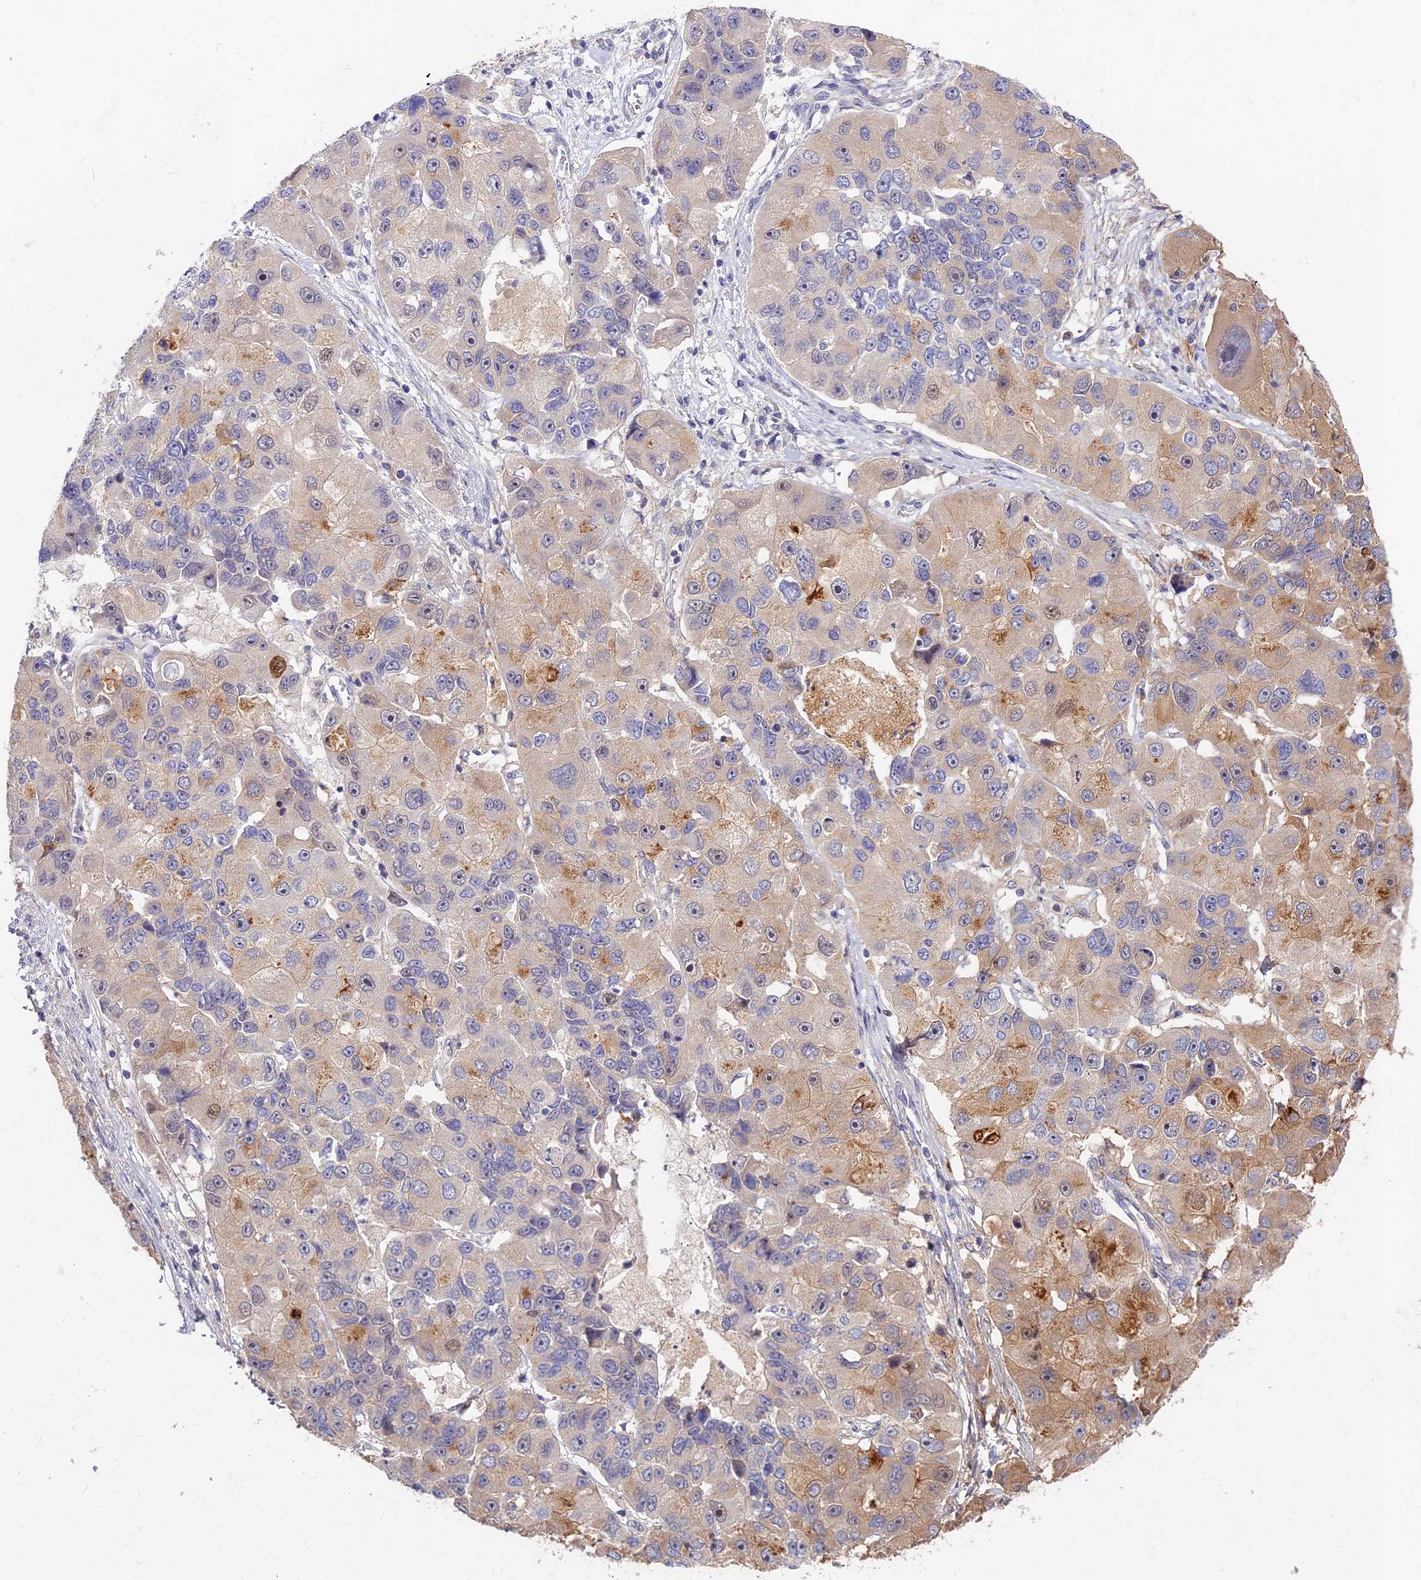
{"staining": {"intensity": "moderate", "quantity": "<25%", "location": "cytoplasmic/membranous"}, "tissue": "lung cancer", "cell_type": "Tumor cells", "image_type": "cancer", "snomed": [{"axis": "morphology", "description": "Adenocarcinoma, NOS"}, {"axis": "topography", "description": "Lung"}], "caption": "IHC staining of lung cancer (adenocarcinoma), which demonstrates low levels of moderate cytoplasmic/membranous staining in about <25% of tumor cells indicating moderate cytoplasmic/membranous protein expression. The staining was performed using DAB (3,3'-diaminobenzidine) (brown) for protein detection and nuclei were counterstained in hematoxylin (blue).", "gene": "ADGRD1", "patient": {"sex": "female", "age": 54}}